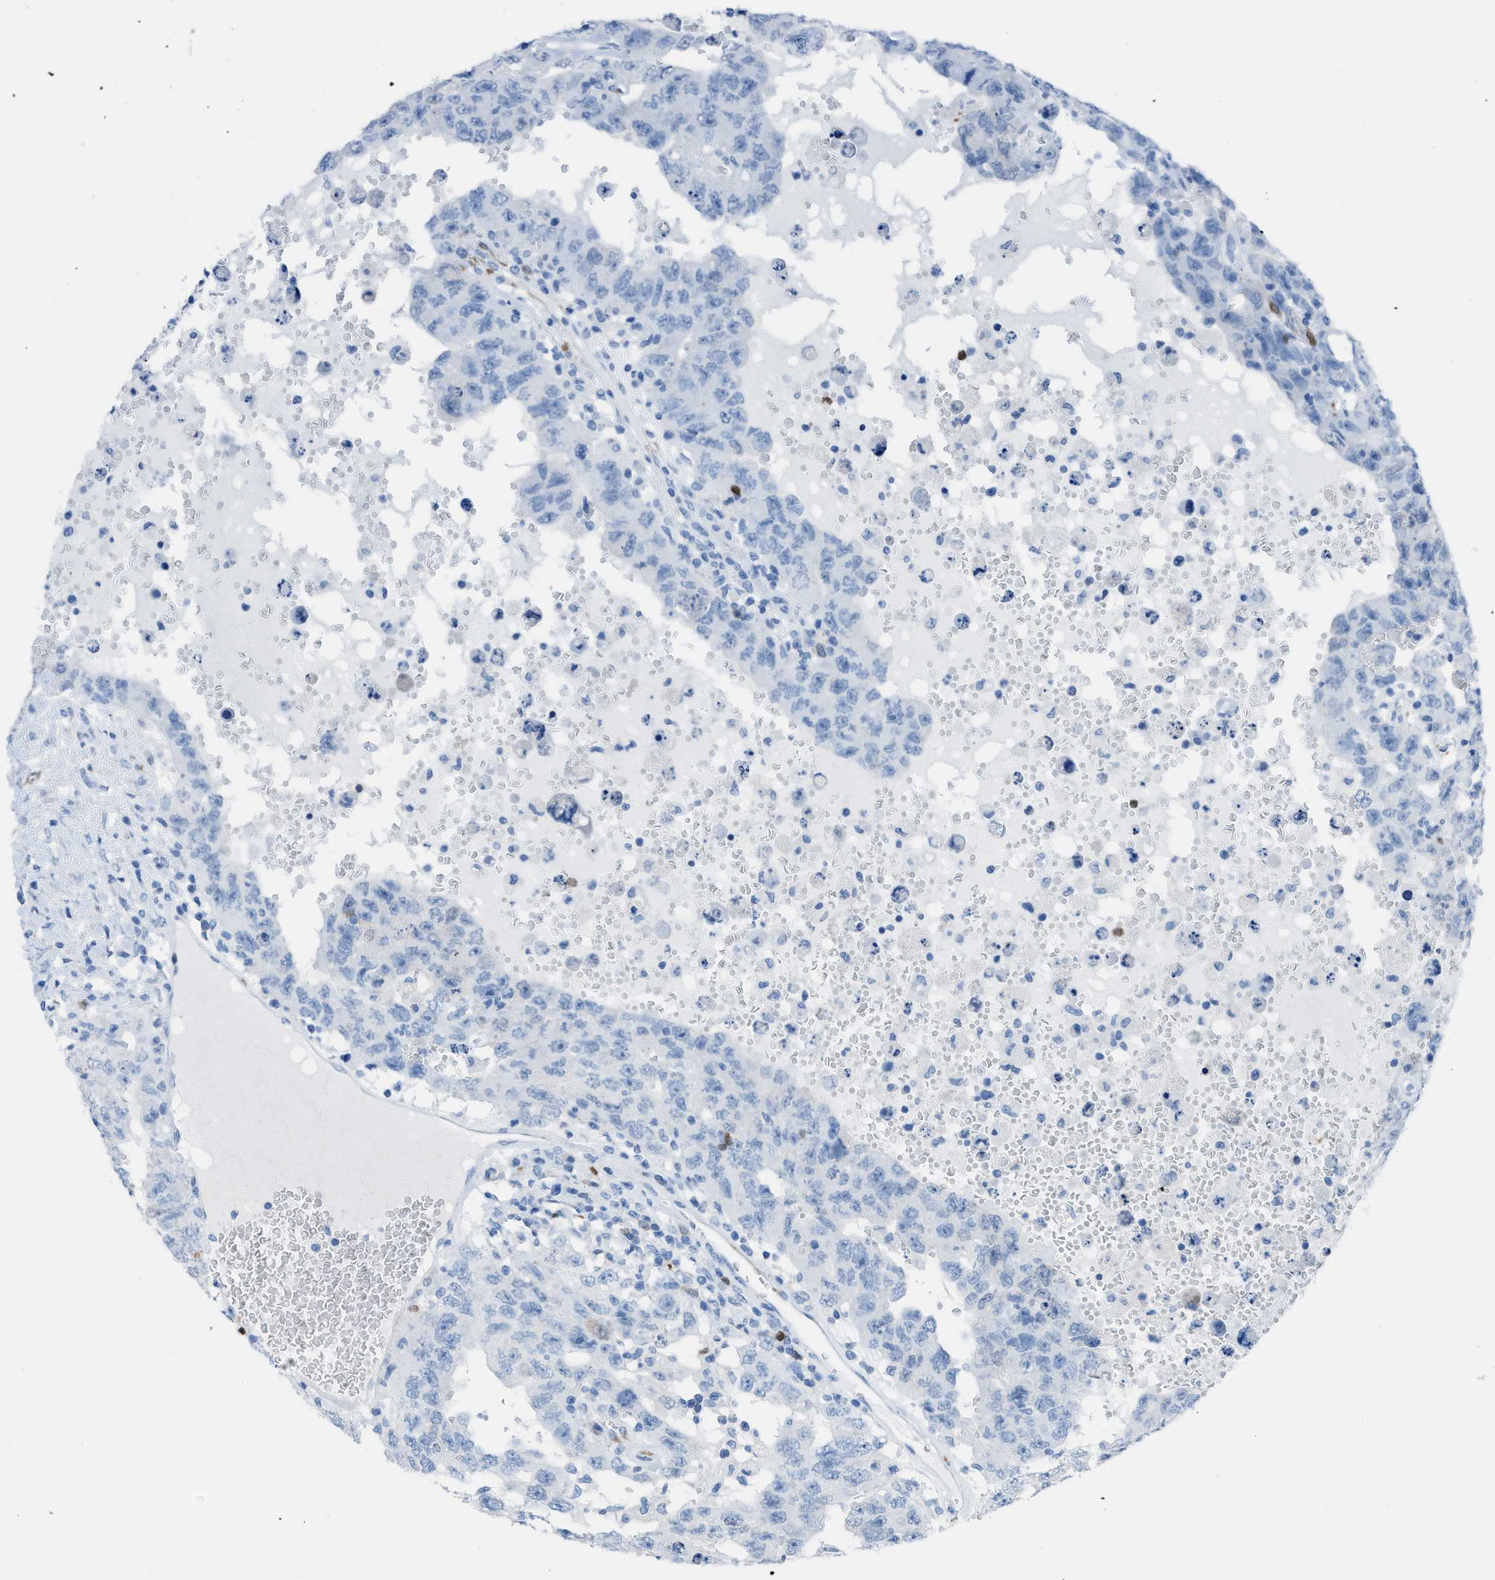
{"staining": {"intensity": "negative", "quantity": "none", "location": "none"}, "tissue": "testis cancer", "cell_type": "Tumor cells", "image_type": "cancer", "snomed": [{"axis": "morphology", "description": "Carcinoma, Embryonal, NOS"}, {"axis": "topography", "description": "Testis"}], "caption": "Protein analysis of testis cancer shows no significant expression in tumor cells. The staining was performed using DAB (3,3'-diaminobenzidine) to visualize the protein expression in brown, while the nuclei were stained in blue with hematoxylin (Magnification: 20x).", "gene": "CDKN2A", "patient": {"sex": "male", "age": 26}}